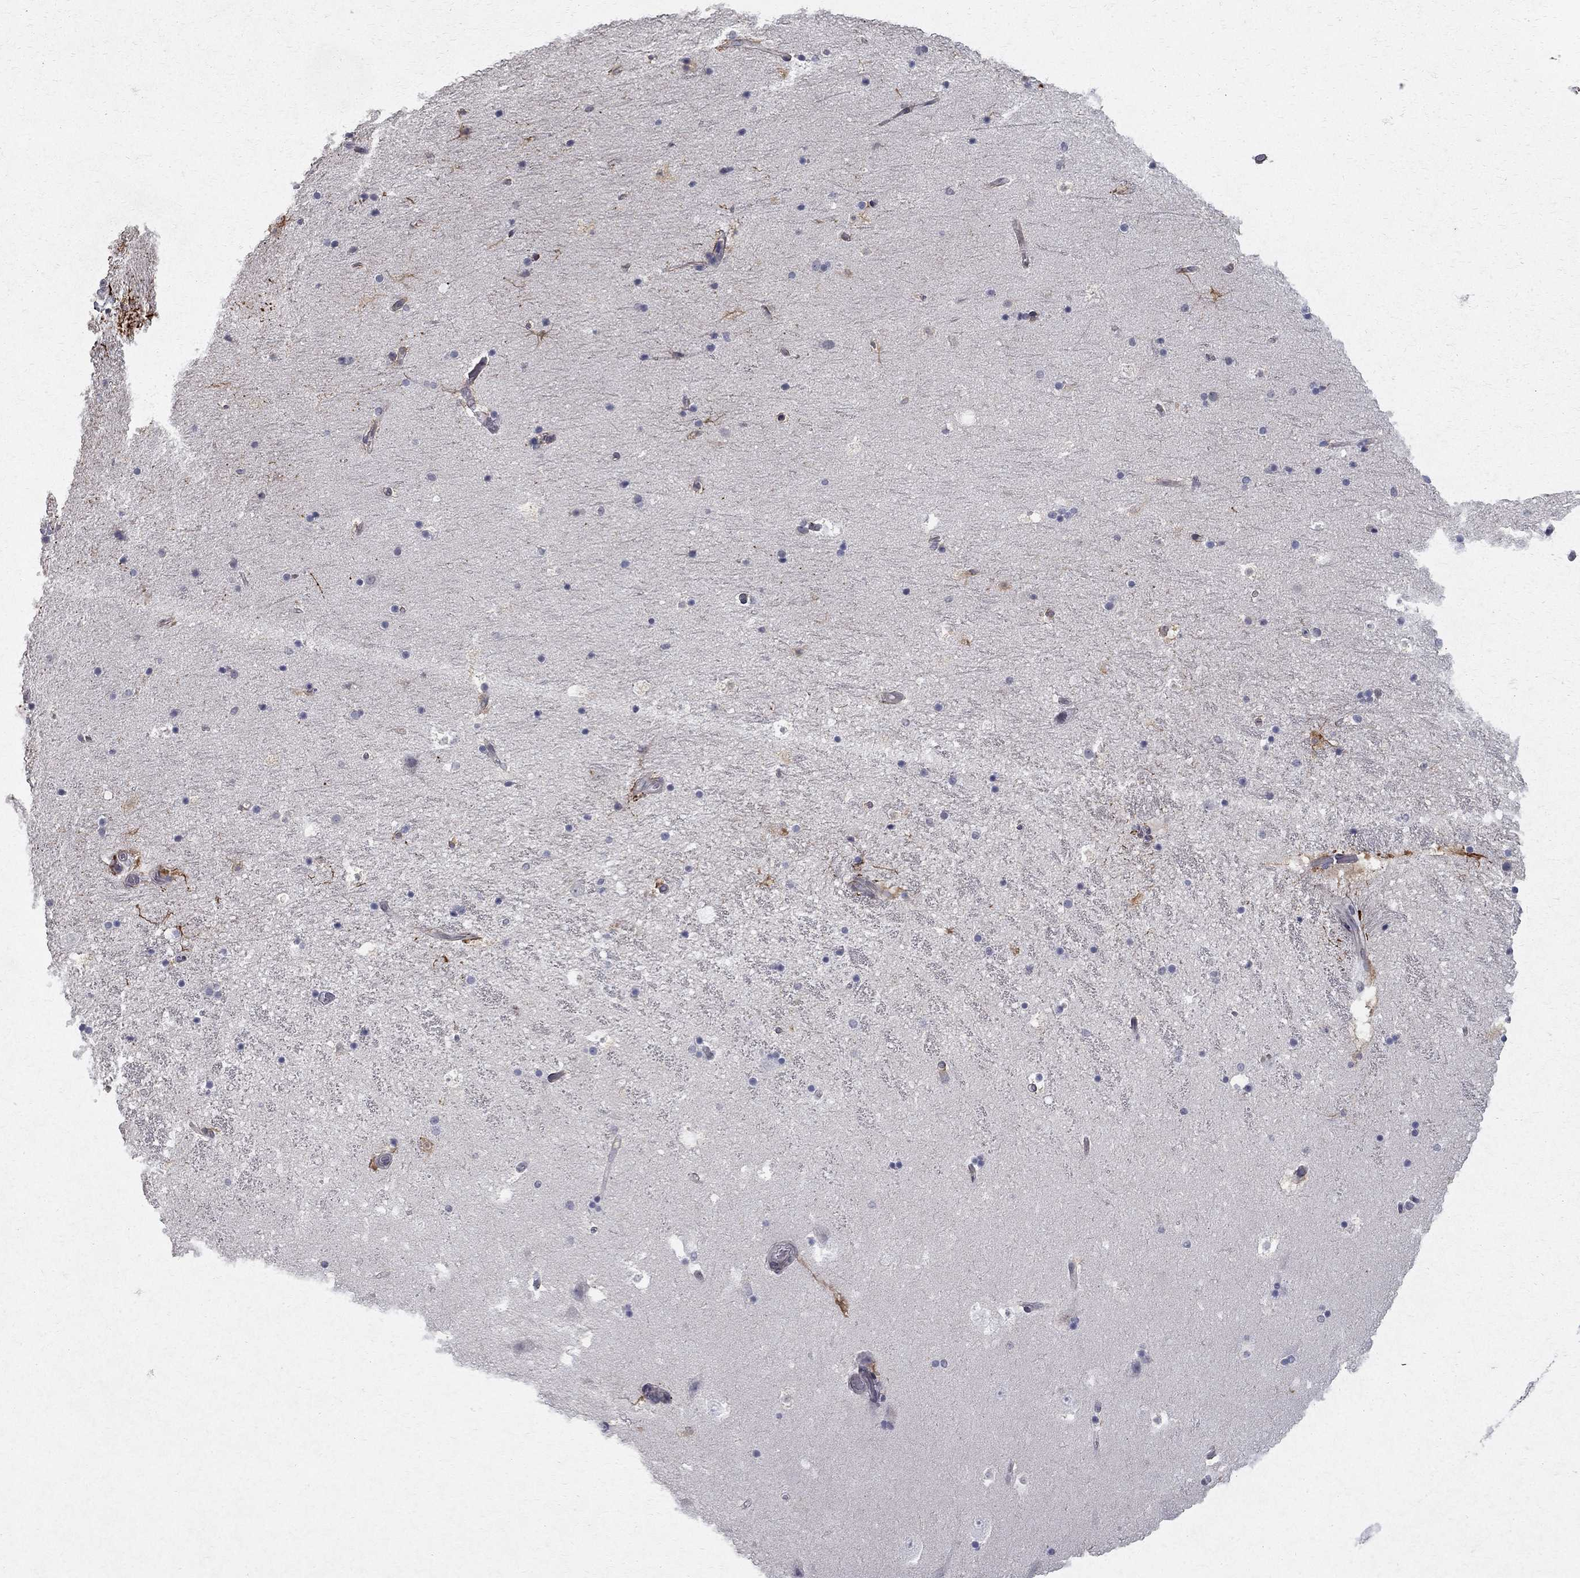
{"staining": {"intensity": "moderate", "quantity": "25%-75%", "location": "cytoplasmic/membranous"}, "tissue": "hippocampus", "cell_type": "Glial cells", "image_type": "normal", "snomed": [{"axis": "morphology", "description": "Normal tissue, NOS"}, {"axis": "topography", "description": "Hippocampus"}], "caption": "Immunohistochemical staining of unremarkable human hippocampus demonstrates moderate cytoplasmic/membranous protein staining in about 25%-75% of glial cells.", "gene": "CLIC6", "patient": {"sex": "male", "age": 51}}